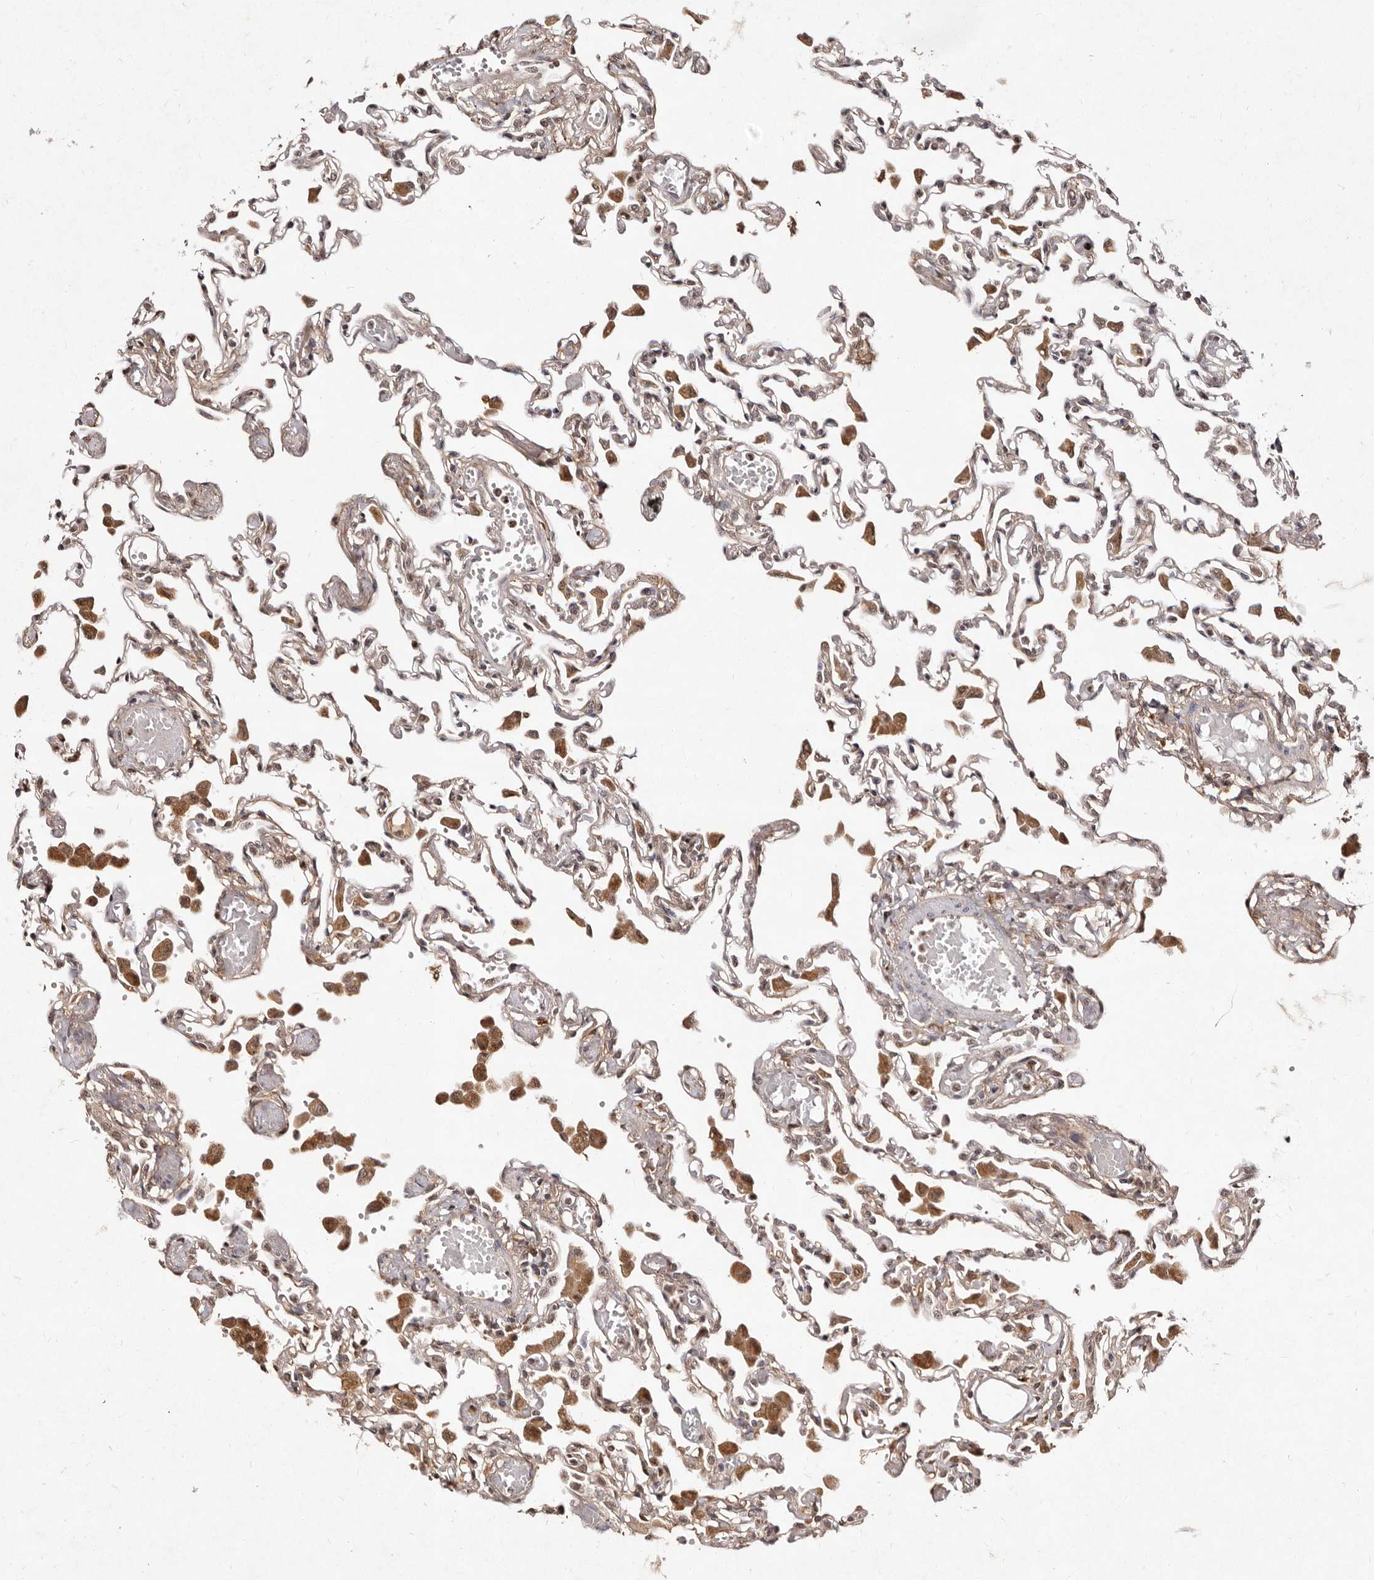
{"staining": {"intensity": "weak", "quantity": "<25%", "location": "cytoplasmic/membranous"}, "tissue": "lung", "cell_type": "Alveolar cells", "image_type": "normal", "snomed": [{"axis": "morphology", "description": "Normal tissue, NOS"}, {"axis": "topography", "description": "Bronchus"}, {"axis": "topography", "description": "Lung"}], "caption": "This is a image of immunohistochemistry (IHC) staining of benign lung, which shows no positivity in alveolar cells. (DAB (3,3'-diaminobenzidine) immunohistochemistry visualized using brightfield microscopy, high magnification).", "gene": "LCORL", "patient": {"sex": "female", "age": 49}}